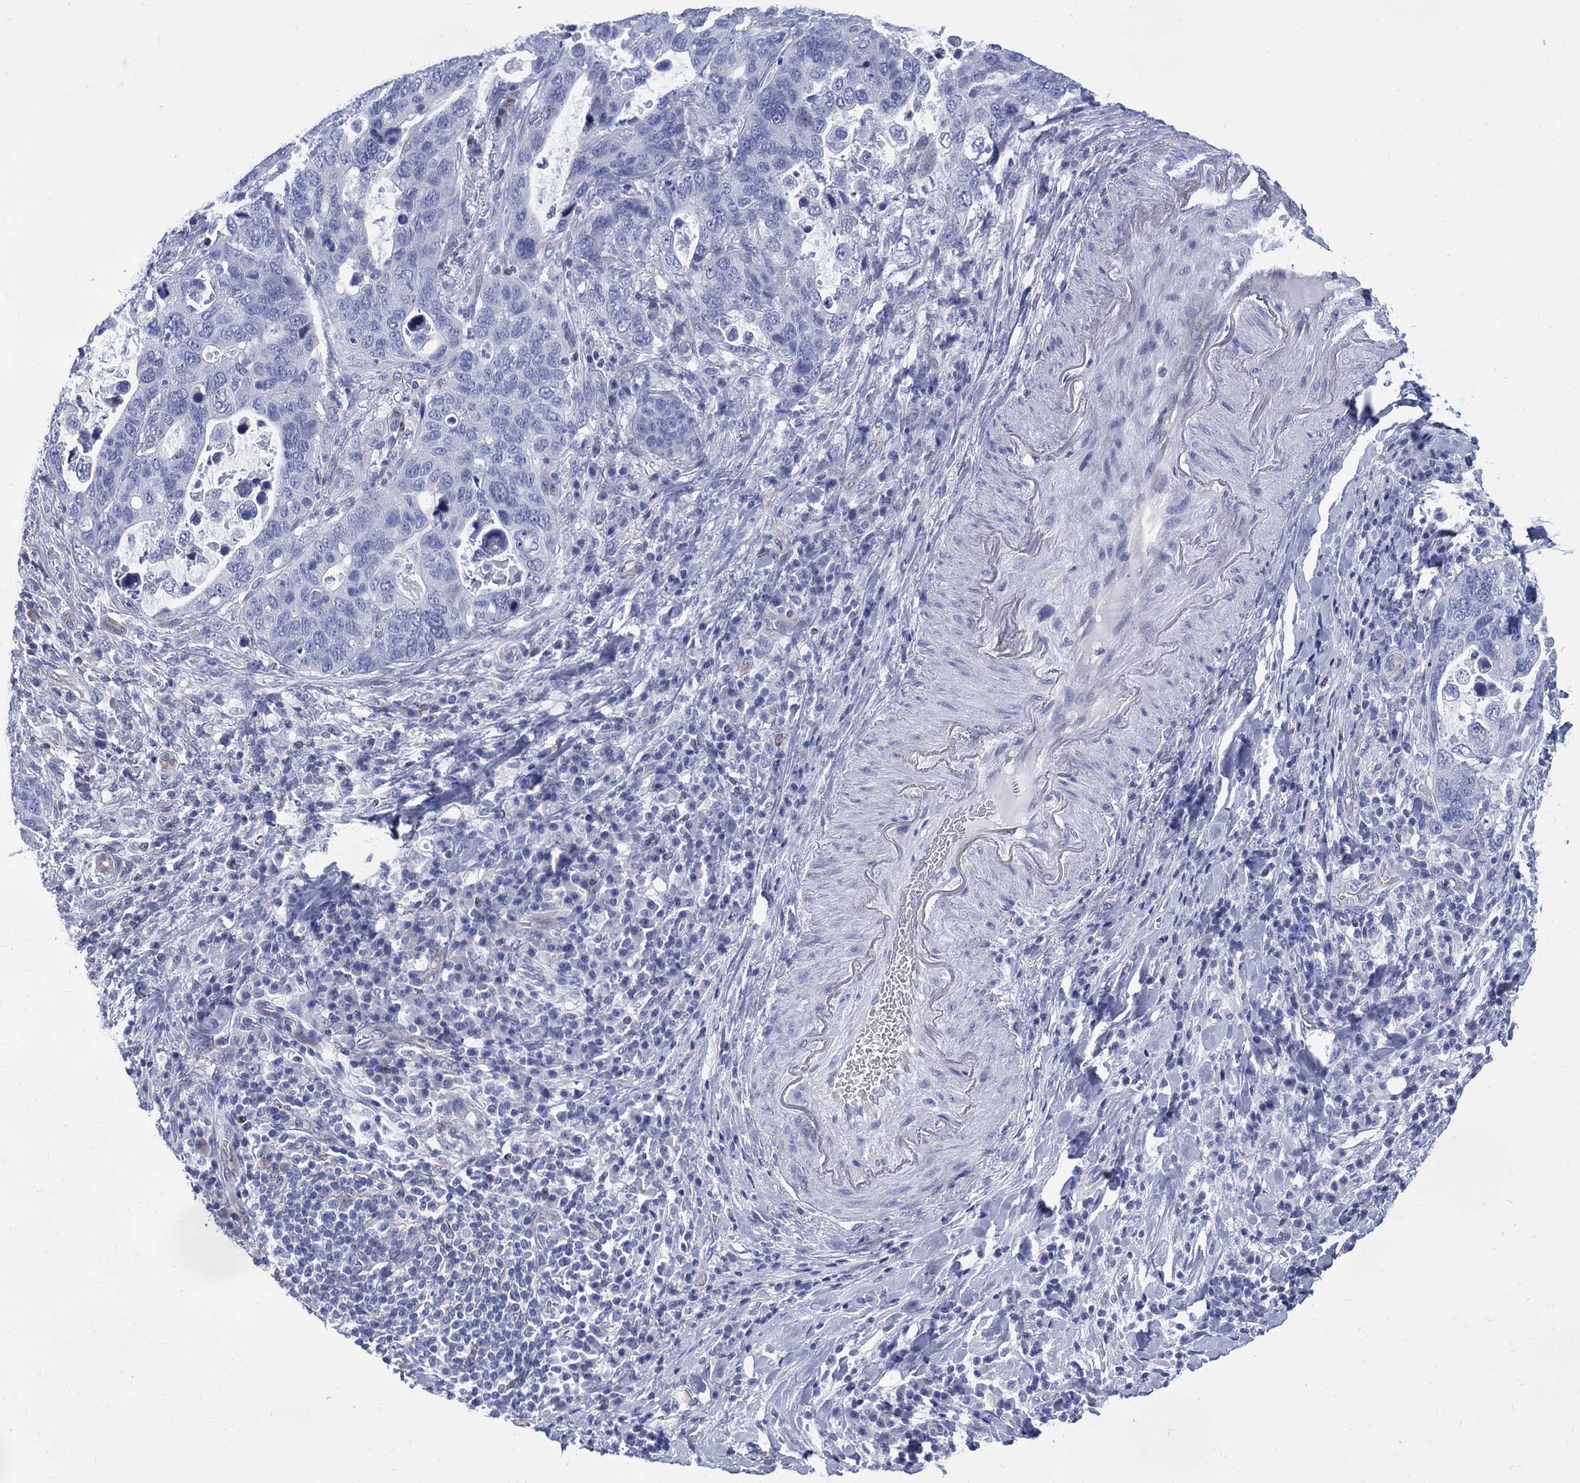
{"staining": {"intensity": "negative", "quantity": "none", "location": "none"}, "tissue": "stomach cancer", "cell_type": "Tumor cells", "image_type": "cancer", "snomed": [{"axis": "morphology", "description": "Adenocarcinoma, NOS"}, {"axis": "topography", "description": "Stomach"}], "caption": "High magnification brightfield microscopy of stomach cancer stained with DAB (brown) and counterstained with hematoxylin (blue): tumor cells show no significant staining. (DAB immunohistochemistry with hematoxylin counter stain).", "gene": "DDI1", "patient": {"sex": "male", "age": 54}}